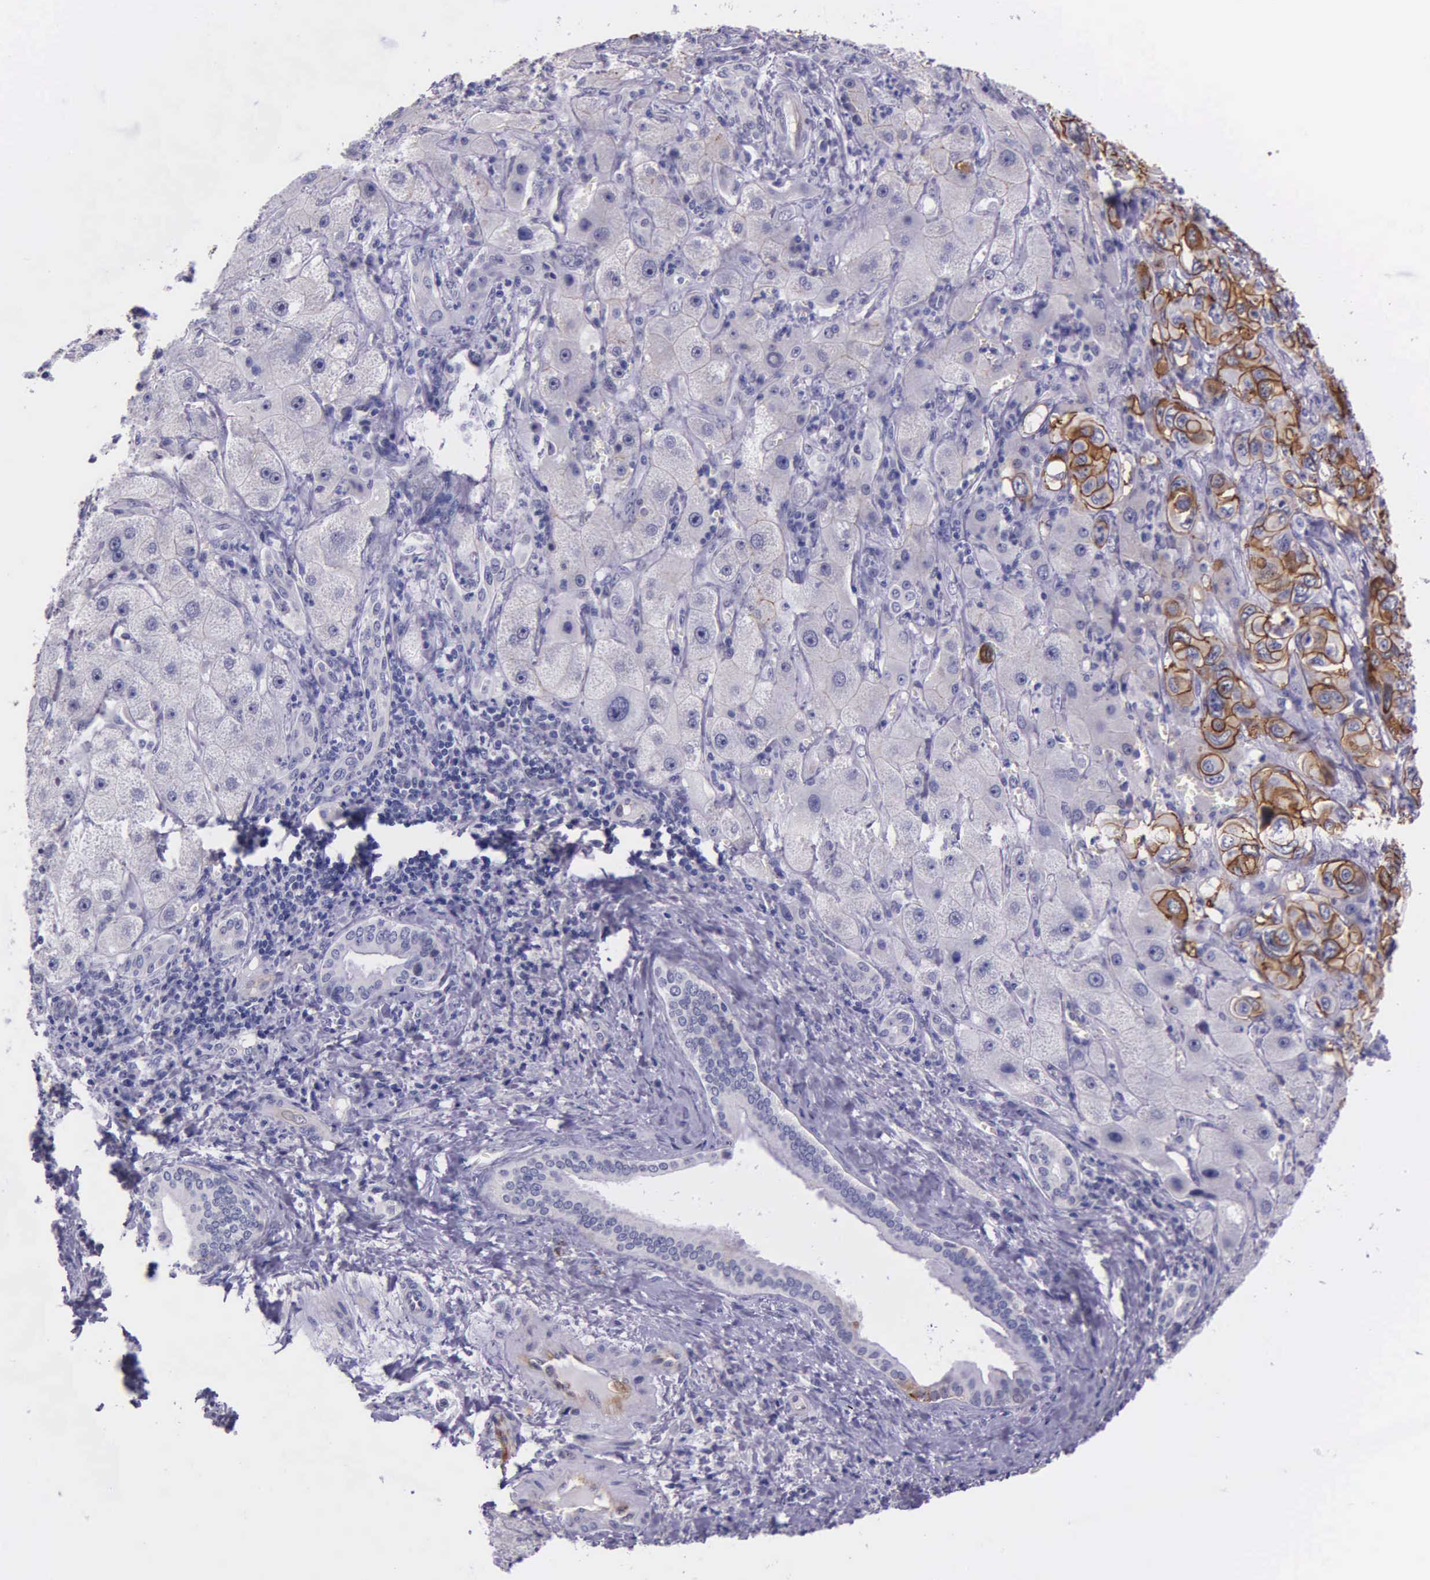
{"staining": {"intensity": "strong", "quantity": ">75%", "location": "cytoplasmic/membranous"}, "tissue": "liver cancer", "cell_type": "Tumor cells", "image_type": "cancer", "snomed": [{"axis": "morphology", "description": "Cholangiocarcinoma"}, {"axis": "topography", "description": "Liver"}], "caption": "There is high levels of strong cytoplasmic/membranous positivity in tumor cells of liver cancer (cholangiocarcinoma), as demonstrated by immunohistochemical staining (brown color).", "gene": "AHNAK2", "patient": {"sex": "female", "age": 79}}